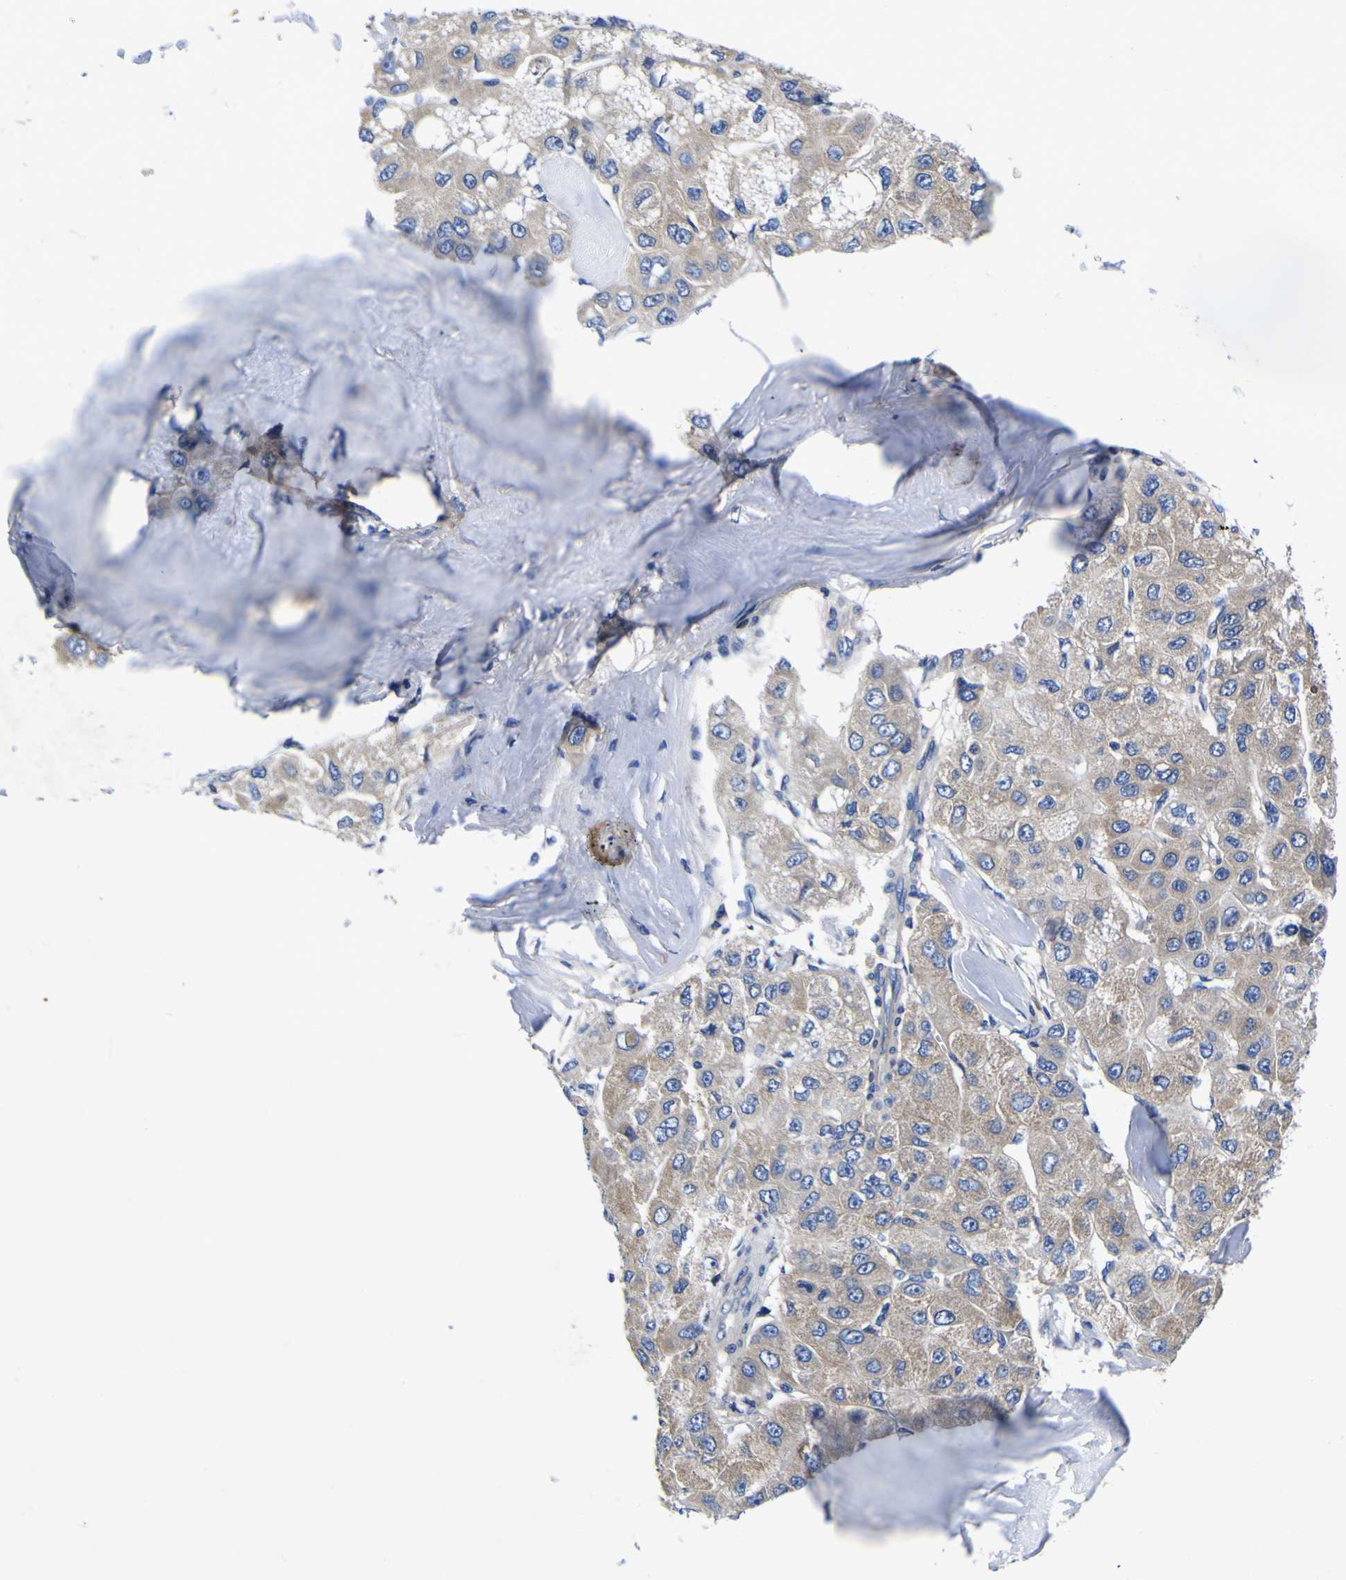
{"staining": {"intensity": "weak", "quantity": "<25%", "location": "cytoplasmic/membranous"}, "tissue": "liver cancer", "cell_type": "Tumor cells", "image_type": "cancer", "snomed": [{"axis": "morphology", "description": "Carcinoma, Hepatocellular, NOS"}, {"axis": "topography", "description": "Liver"}], "caption": "Immunohistochemistry image of neoplastic tissue: liver cancer stained with DAB shows no significant protein staining in tumor cells.", "gene": "VASN", "patient": {"sex": "male", "age": 80}}